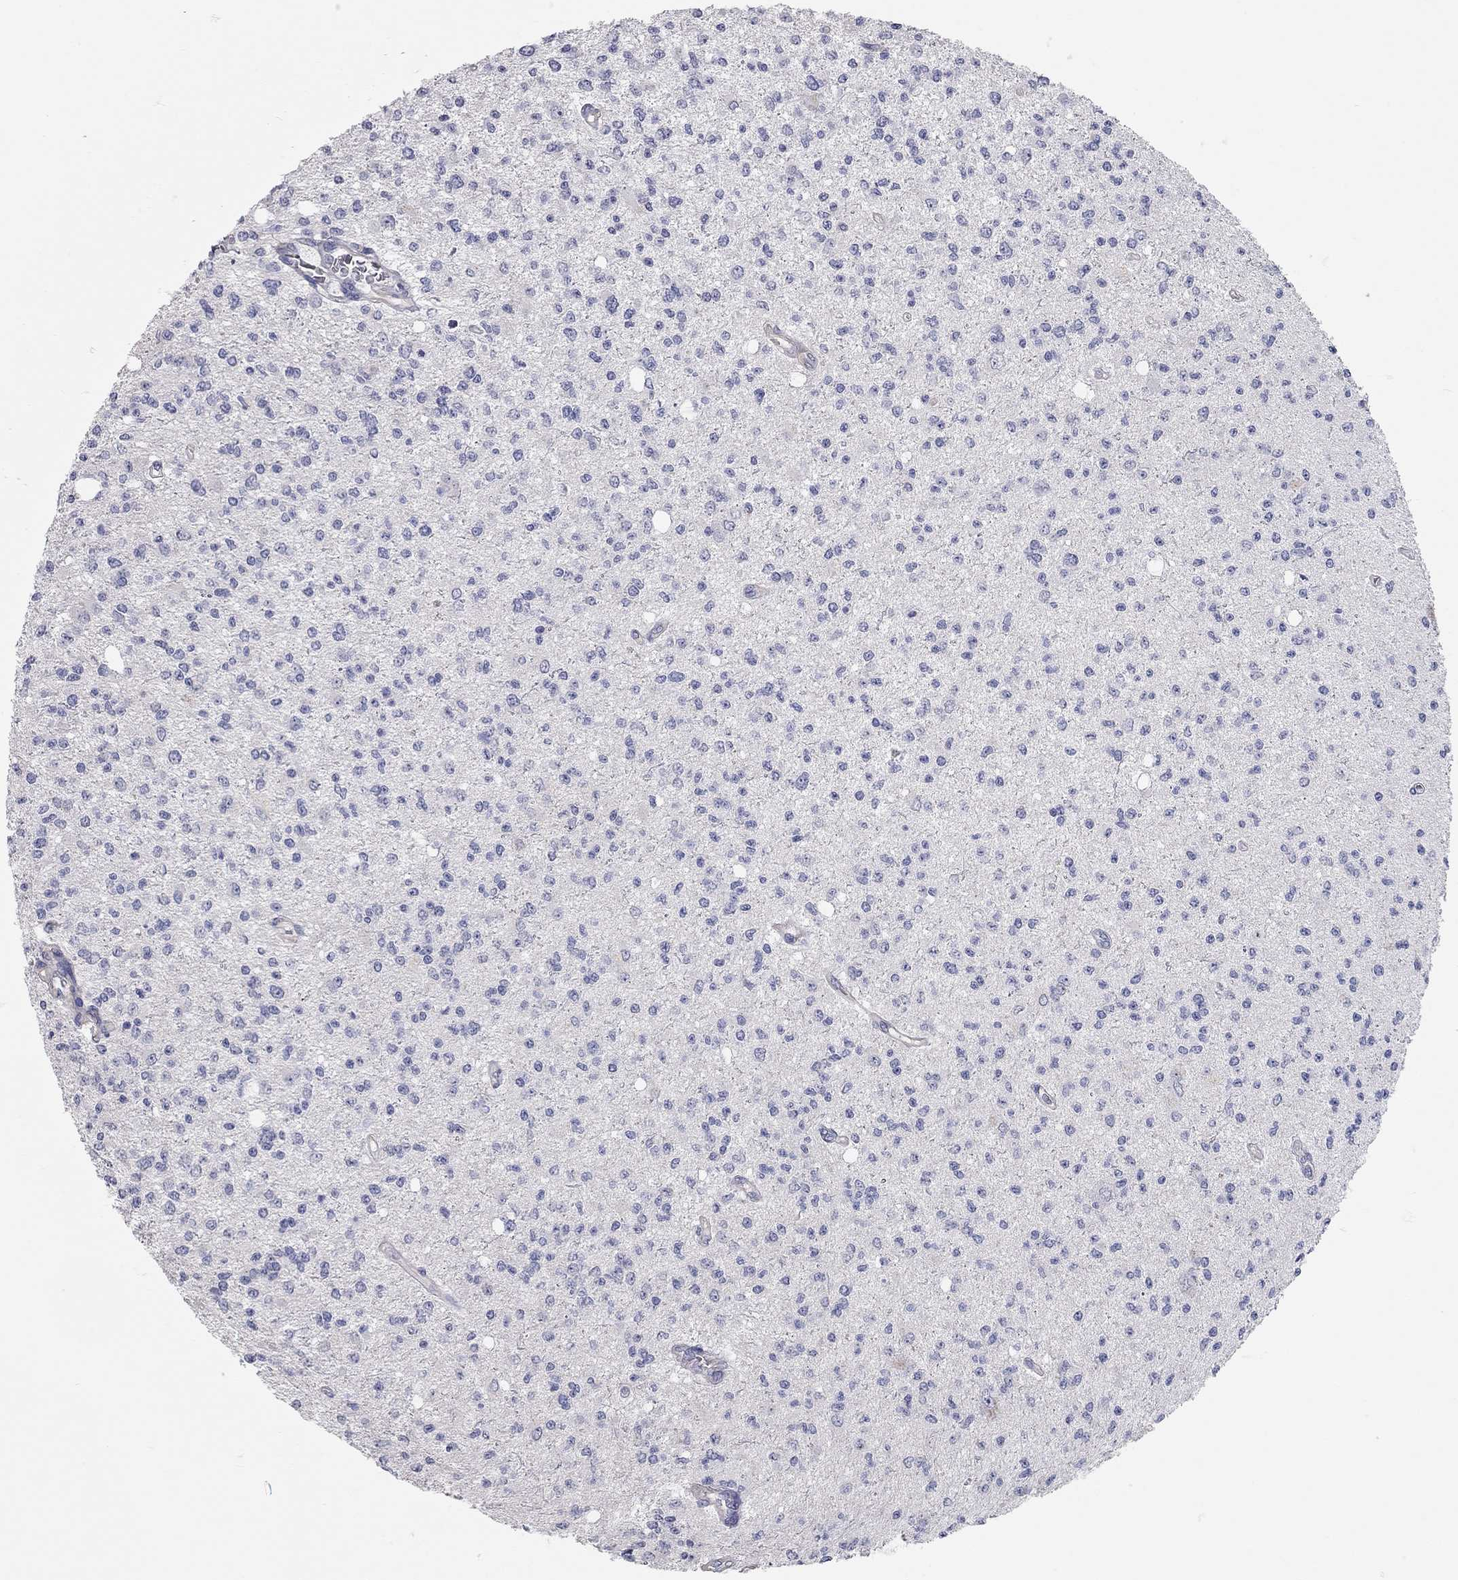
{"staining": {"intensity": "negative", "quantity": "none", "location": "none"}, "tissue": "glioma", "cell_type": "Tumor cells", "image_type": "cancer", "snomed": [{"axis": "morphology", "description": "Glioma, malignant, Low grade"}, {"axis": "topography", "description": "Brain"}], "caption": "A high-resolution micrograph shows immunohistochemistry (IHC) staining of glioma, which reveals no significant expression in tumor cells. Brightfield microscopy of immunohistochemistry (IHC) stained with DAB (3,3'-diaminobenzidine) (brown) and hematoxylin (blue), captured at high magnification.", "gene": "C10orf90", "patient": {"sex": "male", "age": 67}}